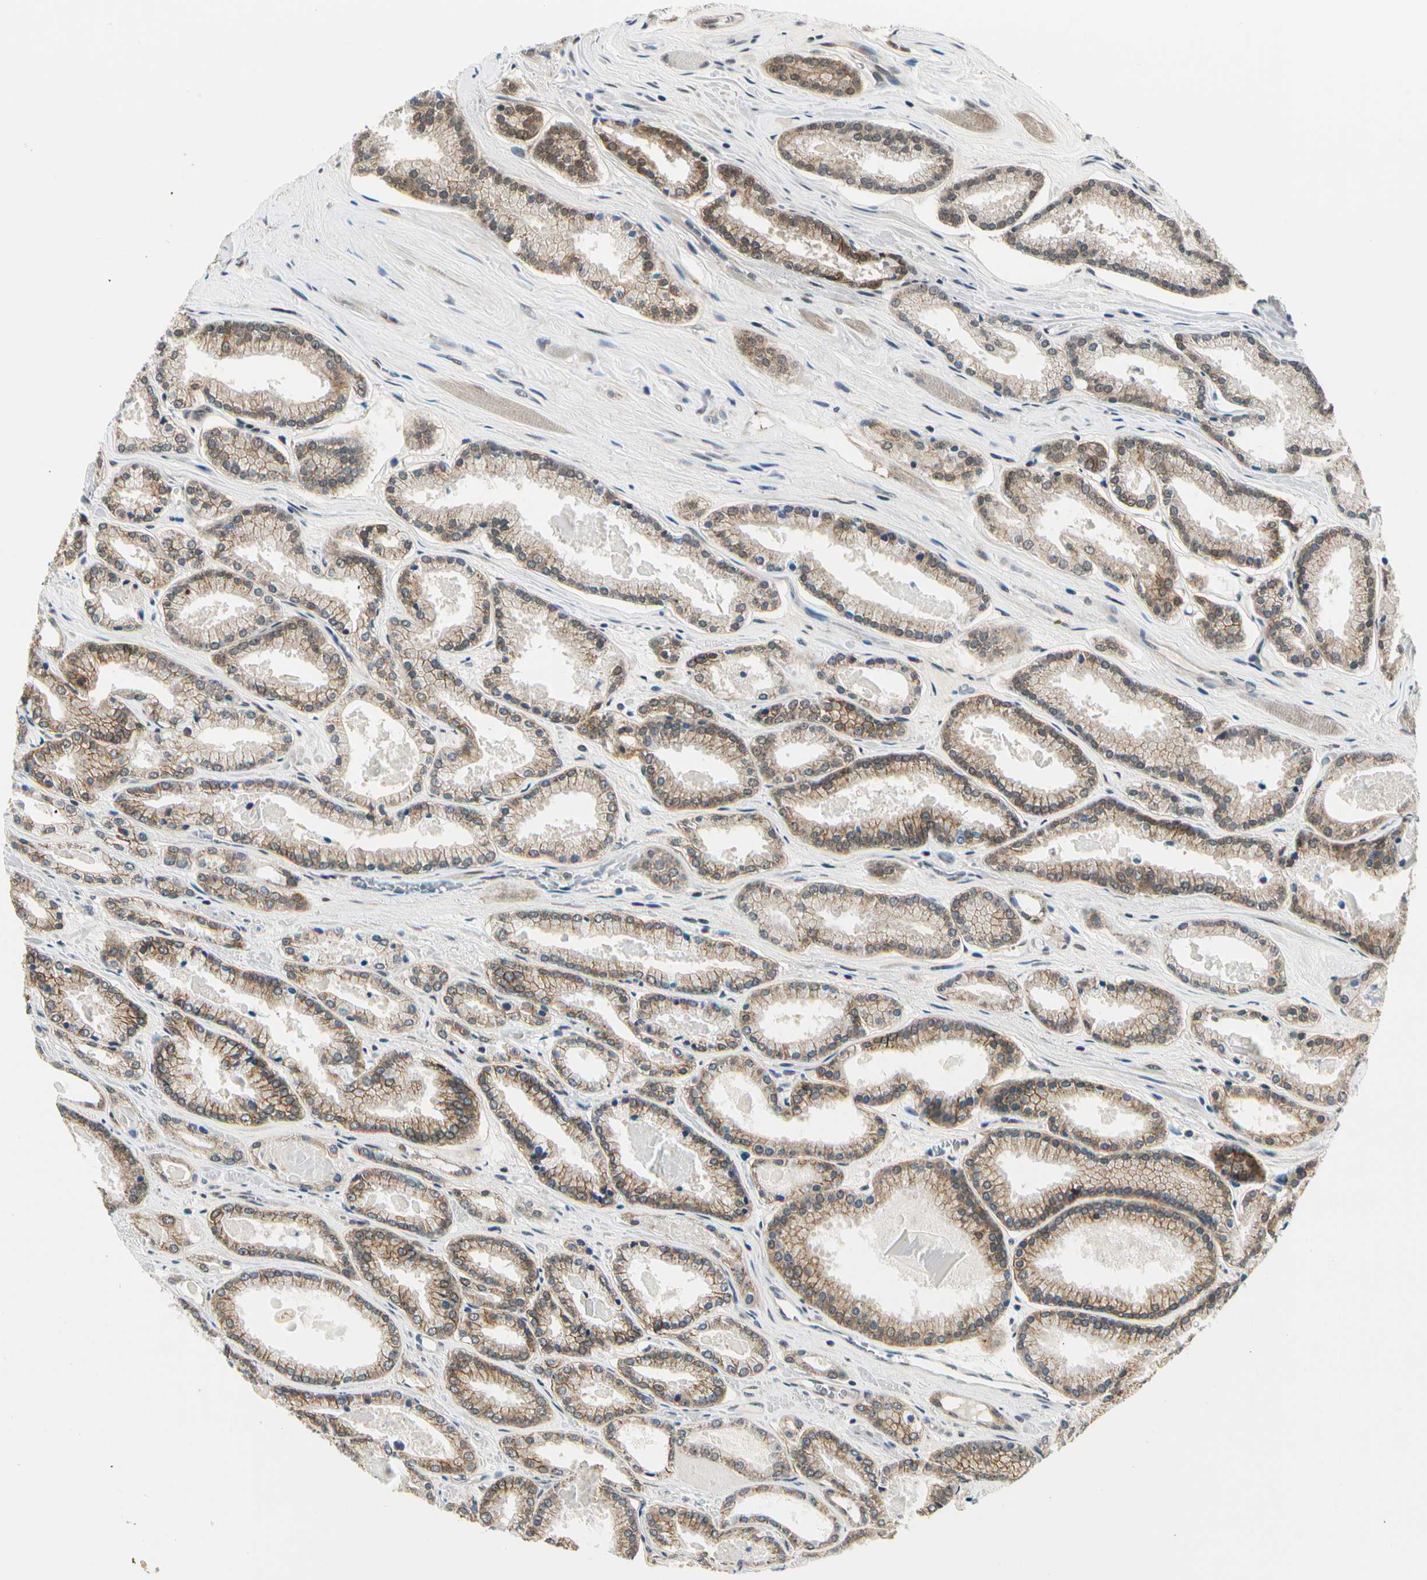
{"staining": {"intensity": "moderate", "quantity": ">75%", "location": "cytoplasmic/membranous"}, "tissue": "prostate cancer", "cell_type": "Tumor cells", "image_type": "cancer", "snomed": [{"axis": "morphology", "description": "Adenocarcinoma, Low grade"}, {"axis": "topography", "description": "Prostate"}], "caption": "This histopathology image exhibits immunohistochemistry (IHC) staining of human prostate cancer (low-grade adenocarcinoma), with medium moderate cytoplasmic/membranous staining in about >75% of tumor cells.", "gene": "PDK2", "patient": {"sex": "male", "age": 59}}